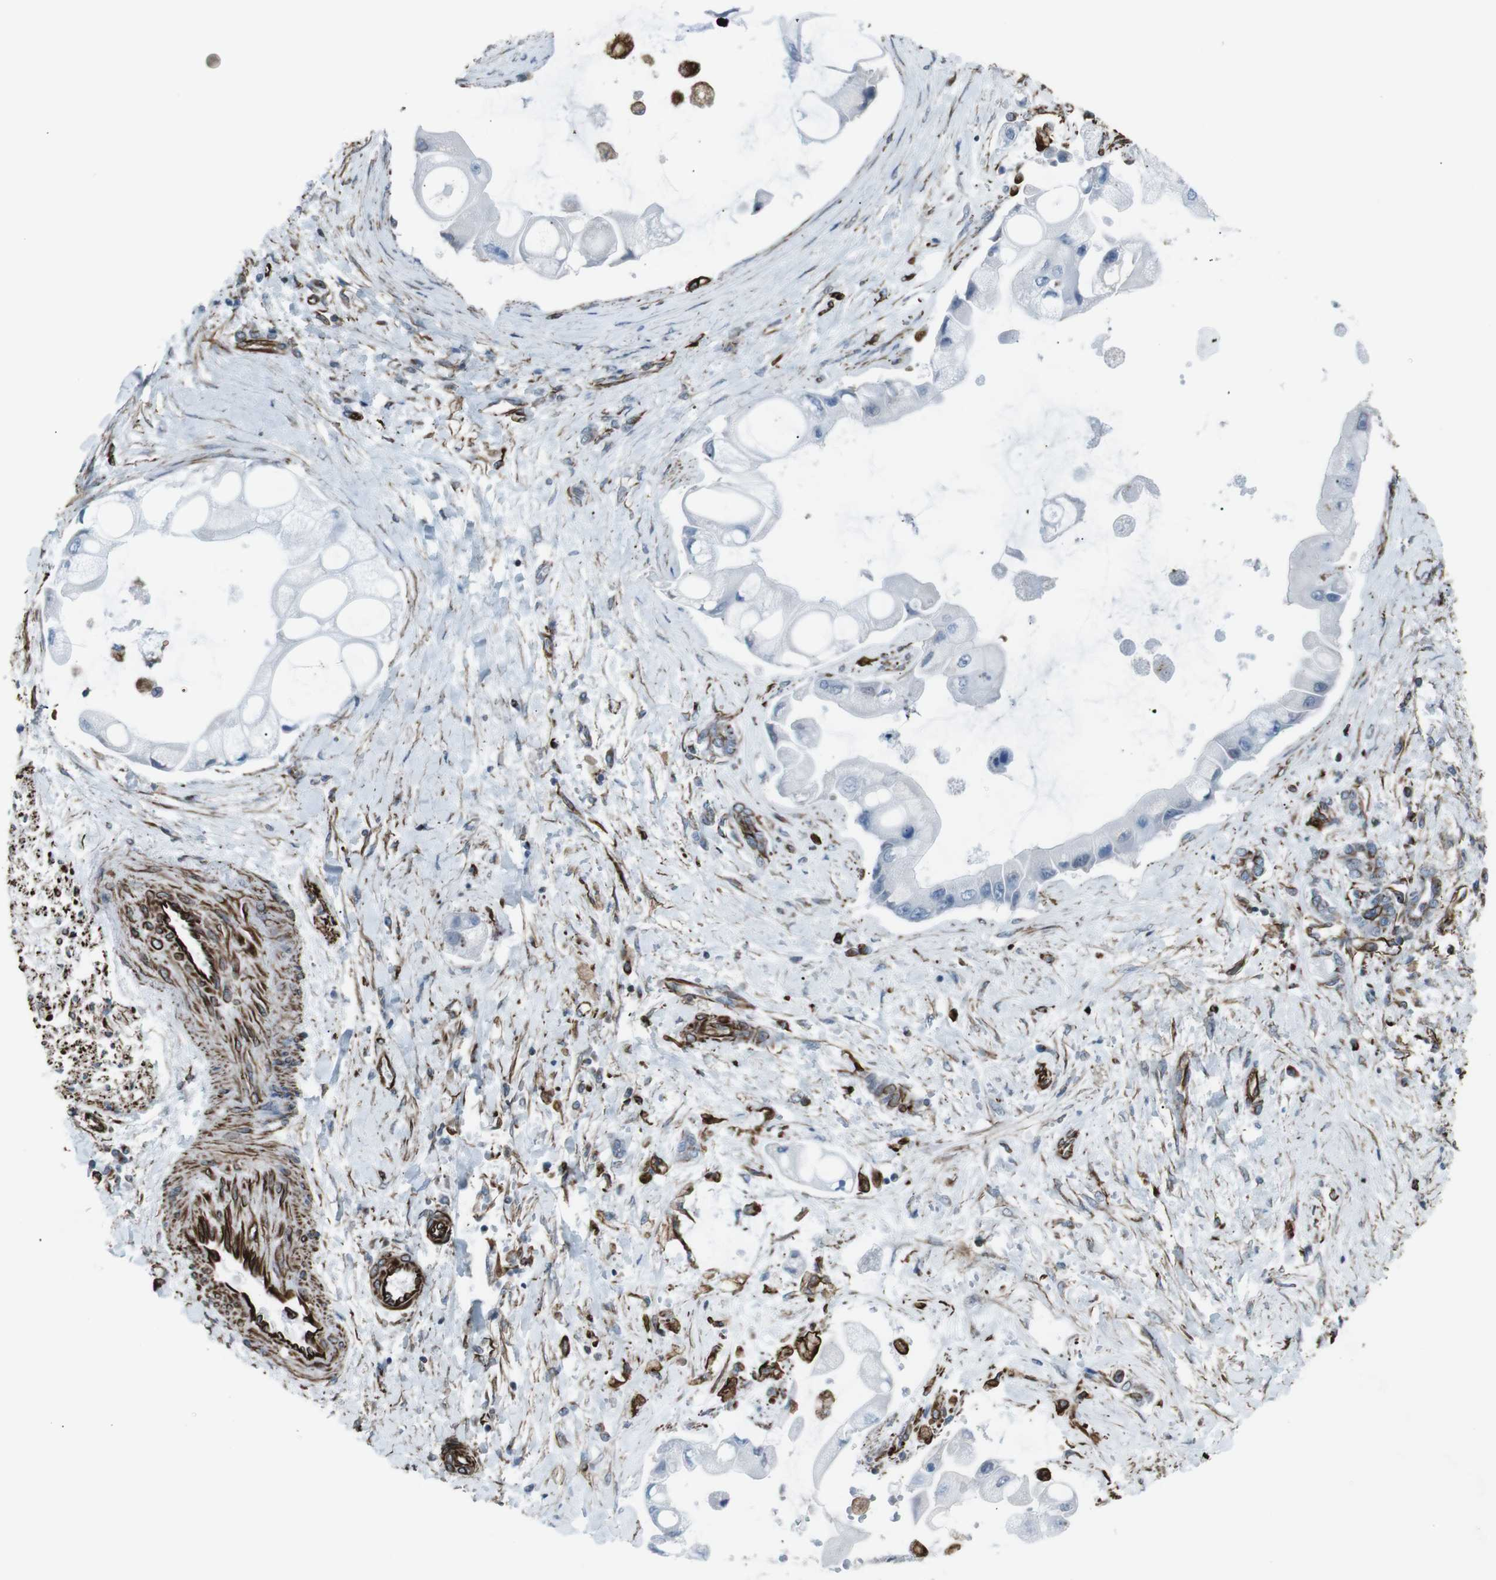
{"staining": {"intensity": "negative", "quantity": "none", "location": "none"}, "tissue": "liver cancer", "cell_type": "Tumor cells", "image_type": "cancer", "snomed": [{"axis": "morphology", "description": "Cholangiocarcinoma"}, {"axis": "topography", "description": "Liver"}], "caption": "IHC photomicrograph of neoplastic tissue: human cholangiocarcinoma (liver) stained with DAB (3,3'-diaminobenzidine) reveals no significant protein expression in tumor cells.", "gene": "ZDHHC6", "patient": {"sex": "male", "age": 50}}